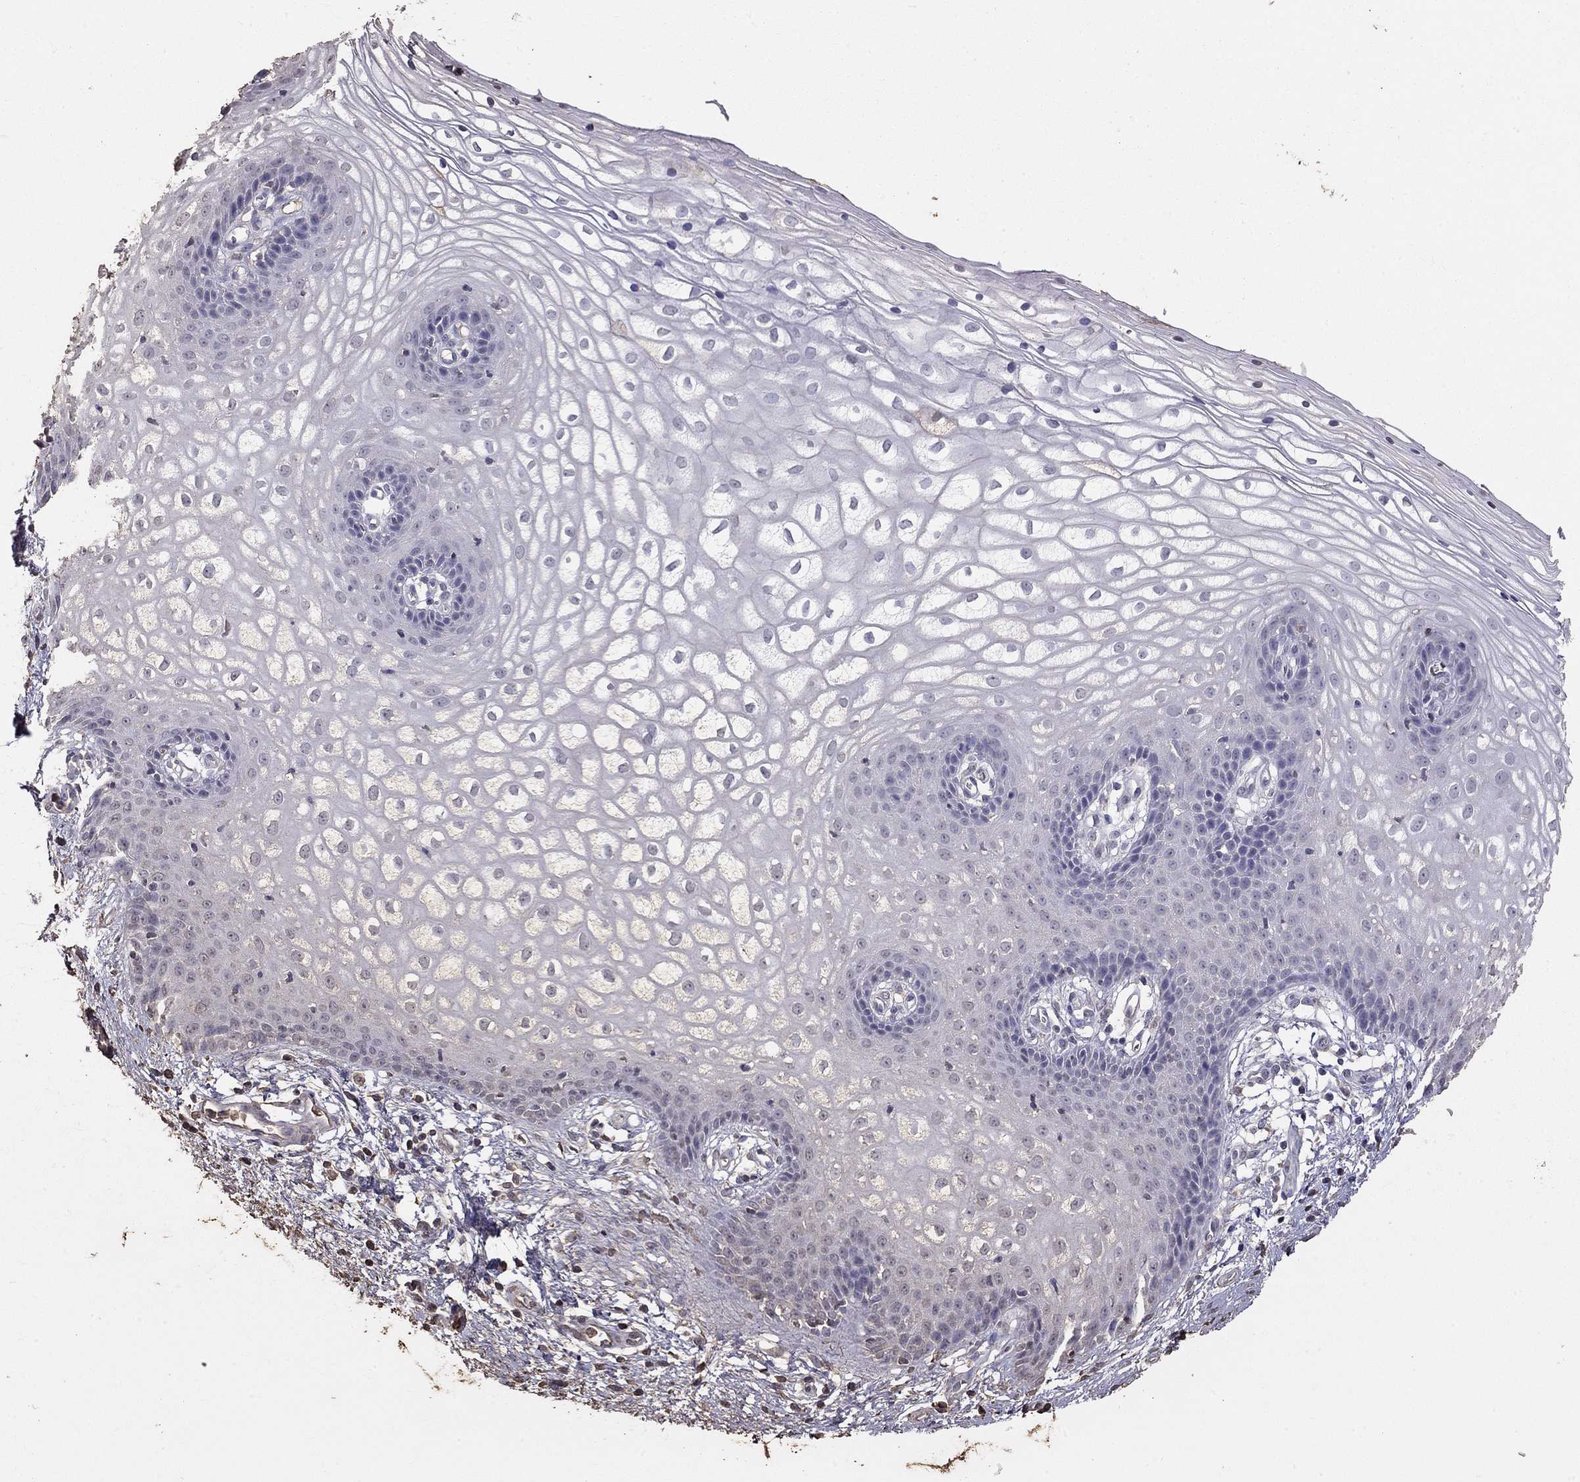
{"staining": {"intensity": "negative", "quantity": "none", "location": "none"}, "tissue": "vagina", "cell_type": "Squamous epithelial cells", "image_type": "normal", "snomed": [{"axis": "morphology", "description": "Normal tissue, NOS"}, {"axis": "topography", "description": "Vagina"}], "caption": "This histopathology image is of benign vagina stained with immunohistochemistry (IHC) to label a protein in brown with the nuclei are counter-stained blue. There is no positivity in squamous epithelial cells. Brightfield microscopy of IHC stained with DAB (brown) and hematoxylin (blue), captured at high magnification.", "gene": "SUN3", "patient": {"sex": "female", "age": 34}}